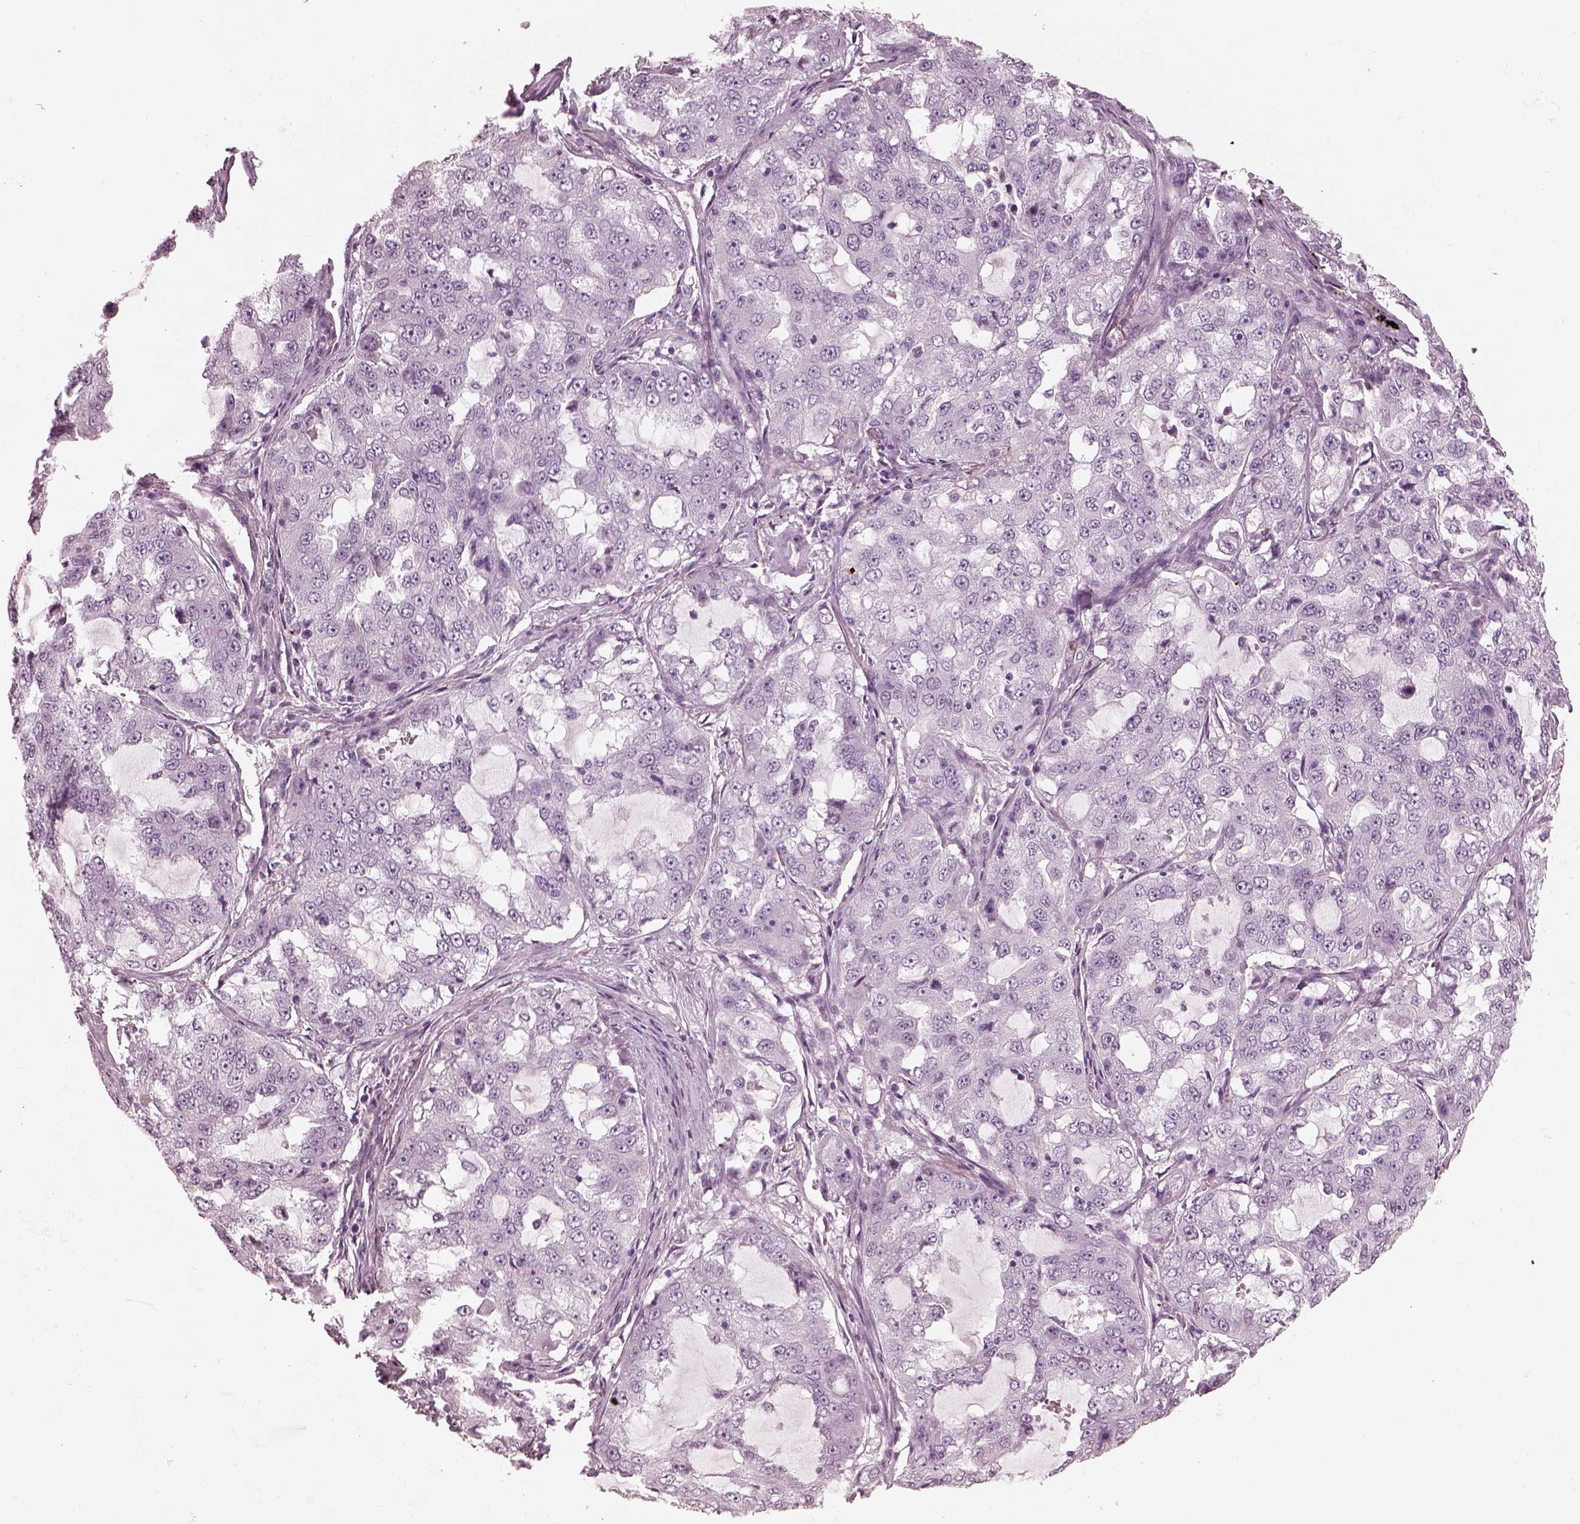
{"staining": {"intensity": "negative", "quantity": "none", "location": "none"}, "tissue": "lung cancer", "cell_type": "Tumor cells", "image_type": "cancer", "snomed": [{"axis": "morphology", "description": "Adenocarcinoma, NOS"}, {"axis": "topography", "description": "Lung"}], "caption": "Tumor cells are negative for protein expression in human lung adenocarcinoma.", "gene": "EIF4E1B", "patient": {"sex": "female", "age": 61}}